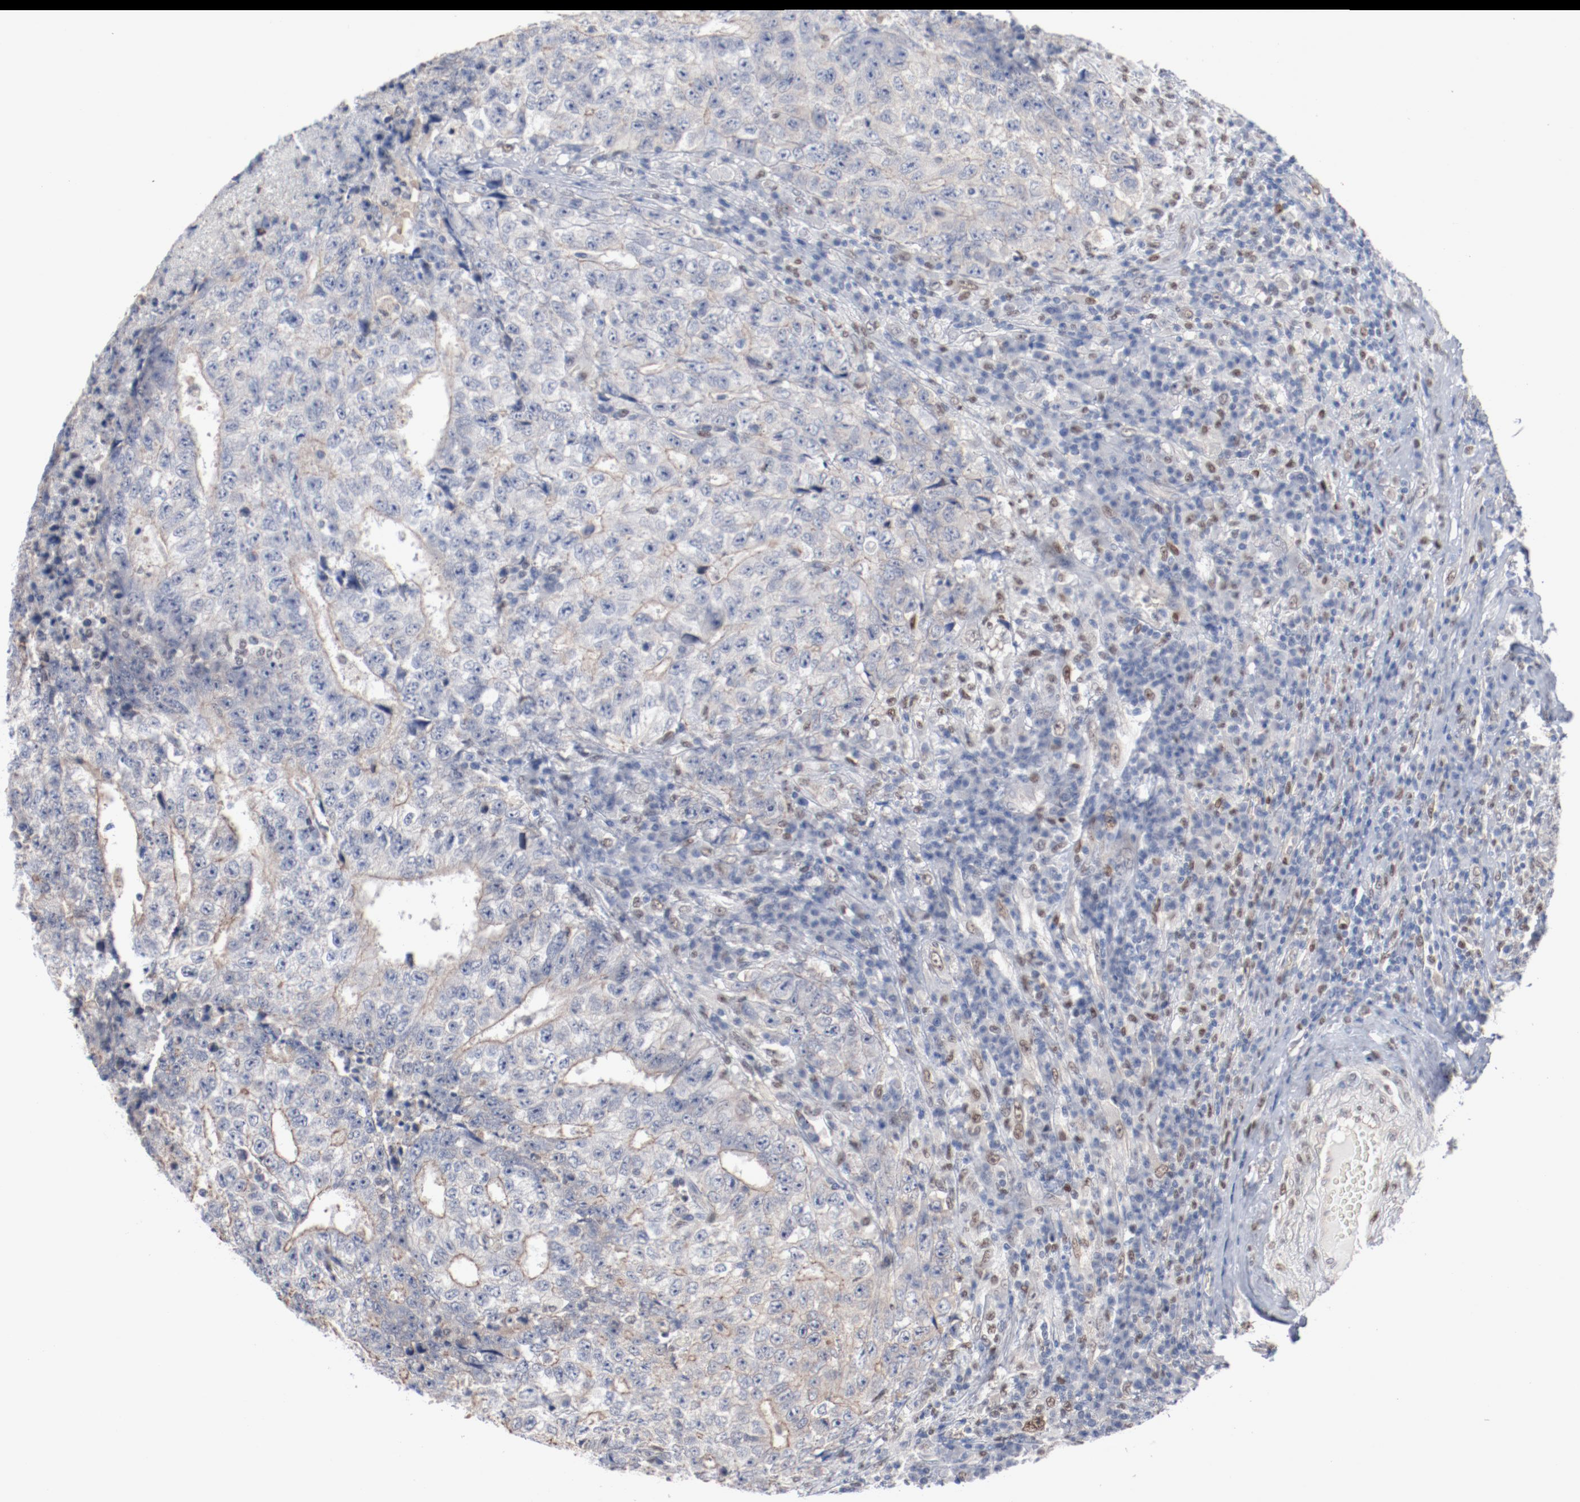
{"staining": {"intensity": "negative", "quantity": "none", "location": "none"}, "tissue": "testis cancer", "cell_type": "Tumor cells", "image_type": "cancer", "snomed": [{"axis": "morphology", "description": "Necrosis, NOS"}, {"axis": "morphology", "description": "Carcinoma, Embryonal, NOS"}, {"axis": "topography", "description": "Testis"}], "caption": "Tumor cells are negative for brown protein staining in embryonal carcinoma (testis).", "gene": "ZEB2", "patient": {"sex": "male", "age": 19}}